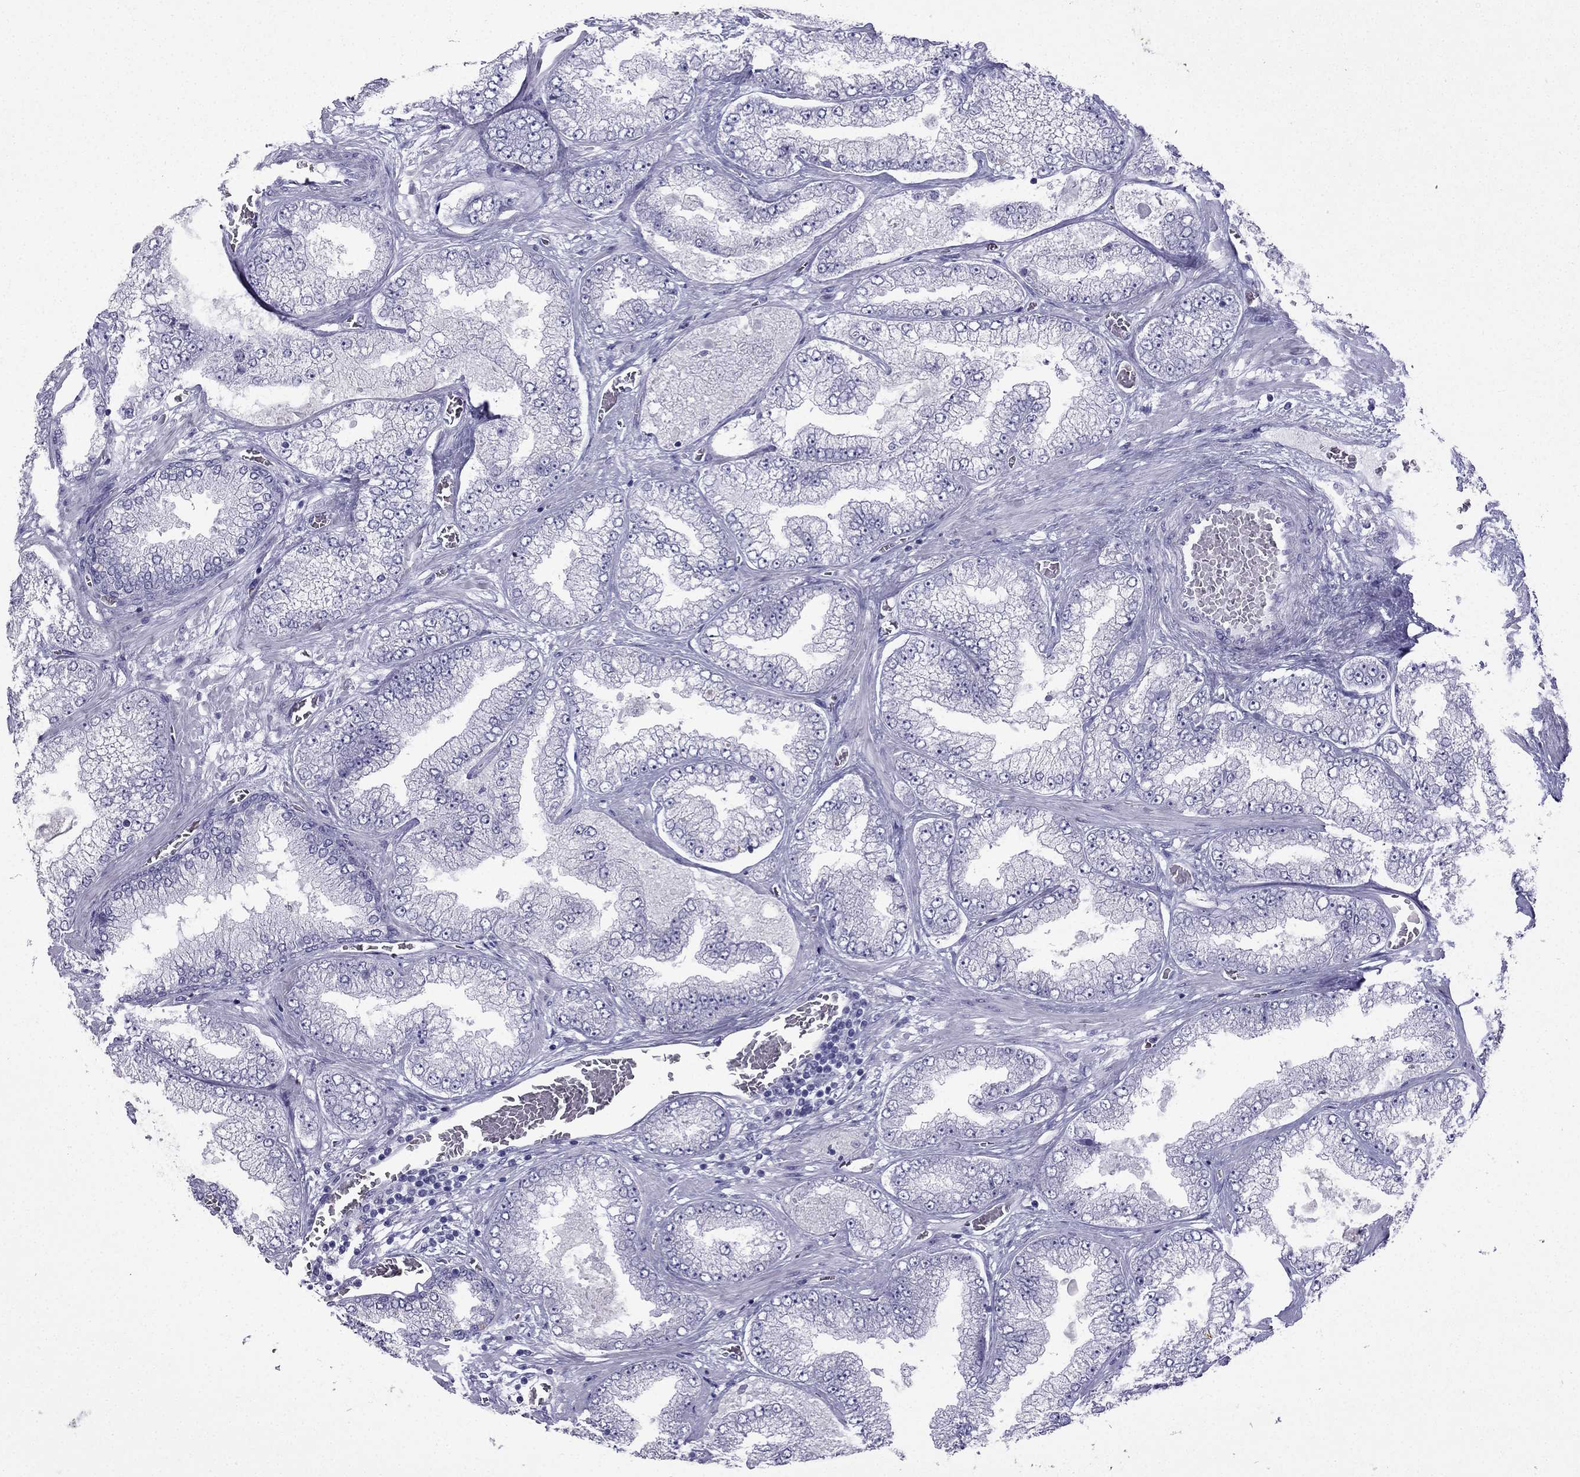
{"staining": {"intensity": "negative", "quantity": "none", "location": "none"}, "tissue": "prostate cancer", "cell_type": "Tumor cells", "image_type": "cancer", "snomed": [{"axis": "morphology", "description": "Adenocarcinoma, Low grade"}, {"axis": "topography", "description": "Prostate"}], "caption": "Tumor cells show no significant protein expression in prostate cancer. (Immunohistochemistry, brightfield microscopy, high magnification).", "gene": "GJA8", "patient": {"sex": "male", "age": 57}}